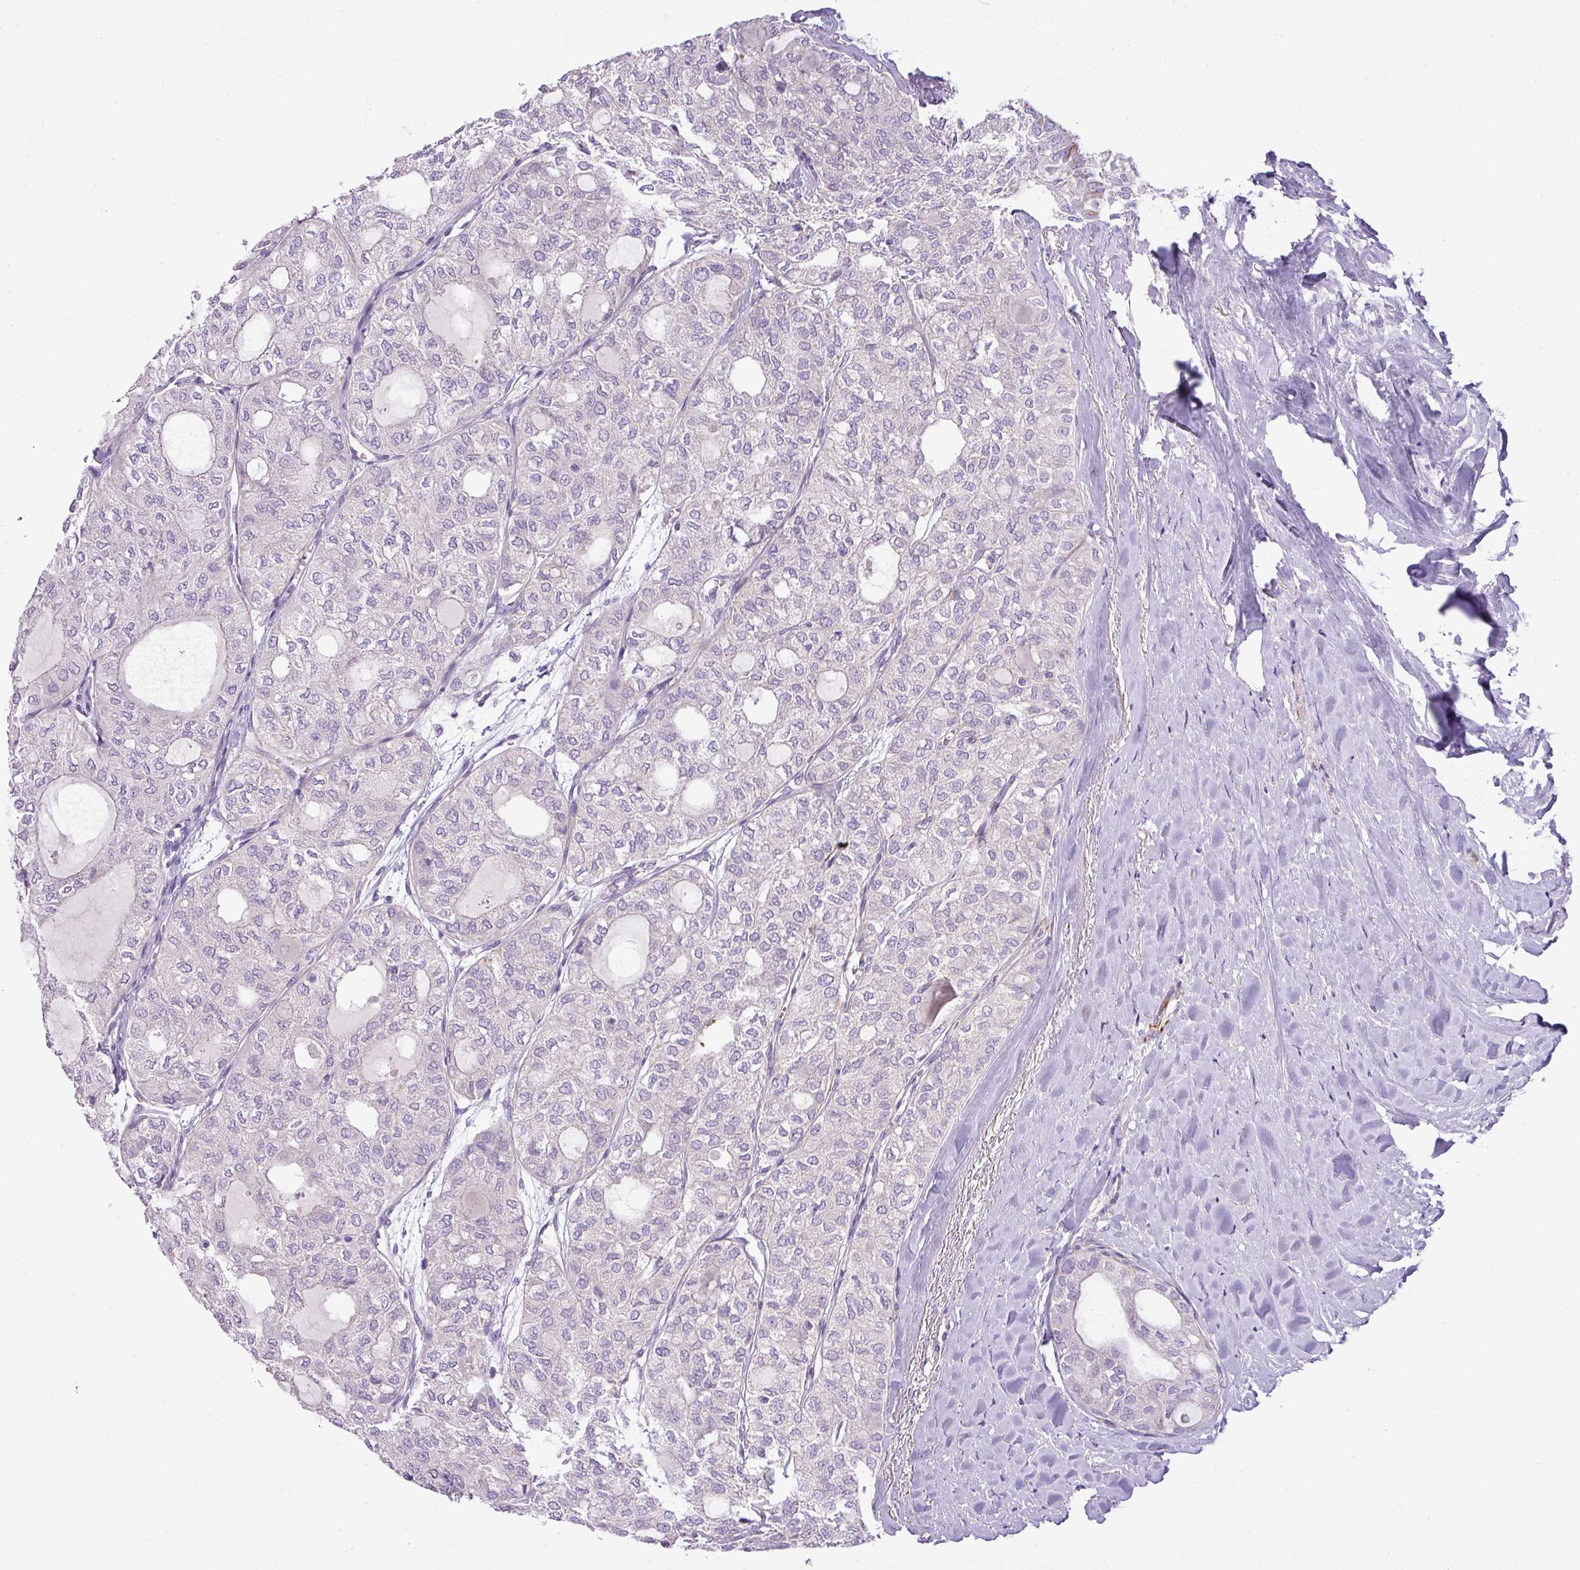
{"staining": {"intensity": "negative", "quantity": "none", "location": "none"}, "tissue": "thyroid cancer", "cell_type": "Tumor cells", "image_type": "cancer", "snomed": [{"axis": "morphology", "description": "Follicular adenoma carcinoma, NOS"}, {"axis": "topography", "description": "Thyroid gland"}], "caption": "A photomicrograph of human thyroid cancer (follicular adenoma carcinoma) is negative for staining in tumor cells. The staining is performed using DAB (3,3'-diaminobenzidine) brown chromogen with nuclei counter-stained in using hematoxylin.", "gene": "ENSG00000273748", "patient": {"sex": "male", "age": 75}}